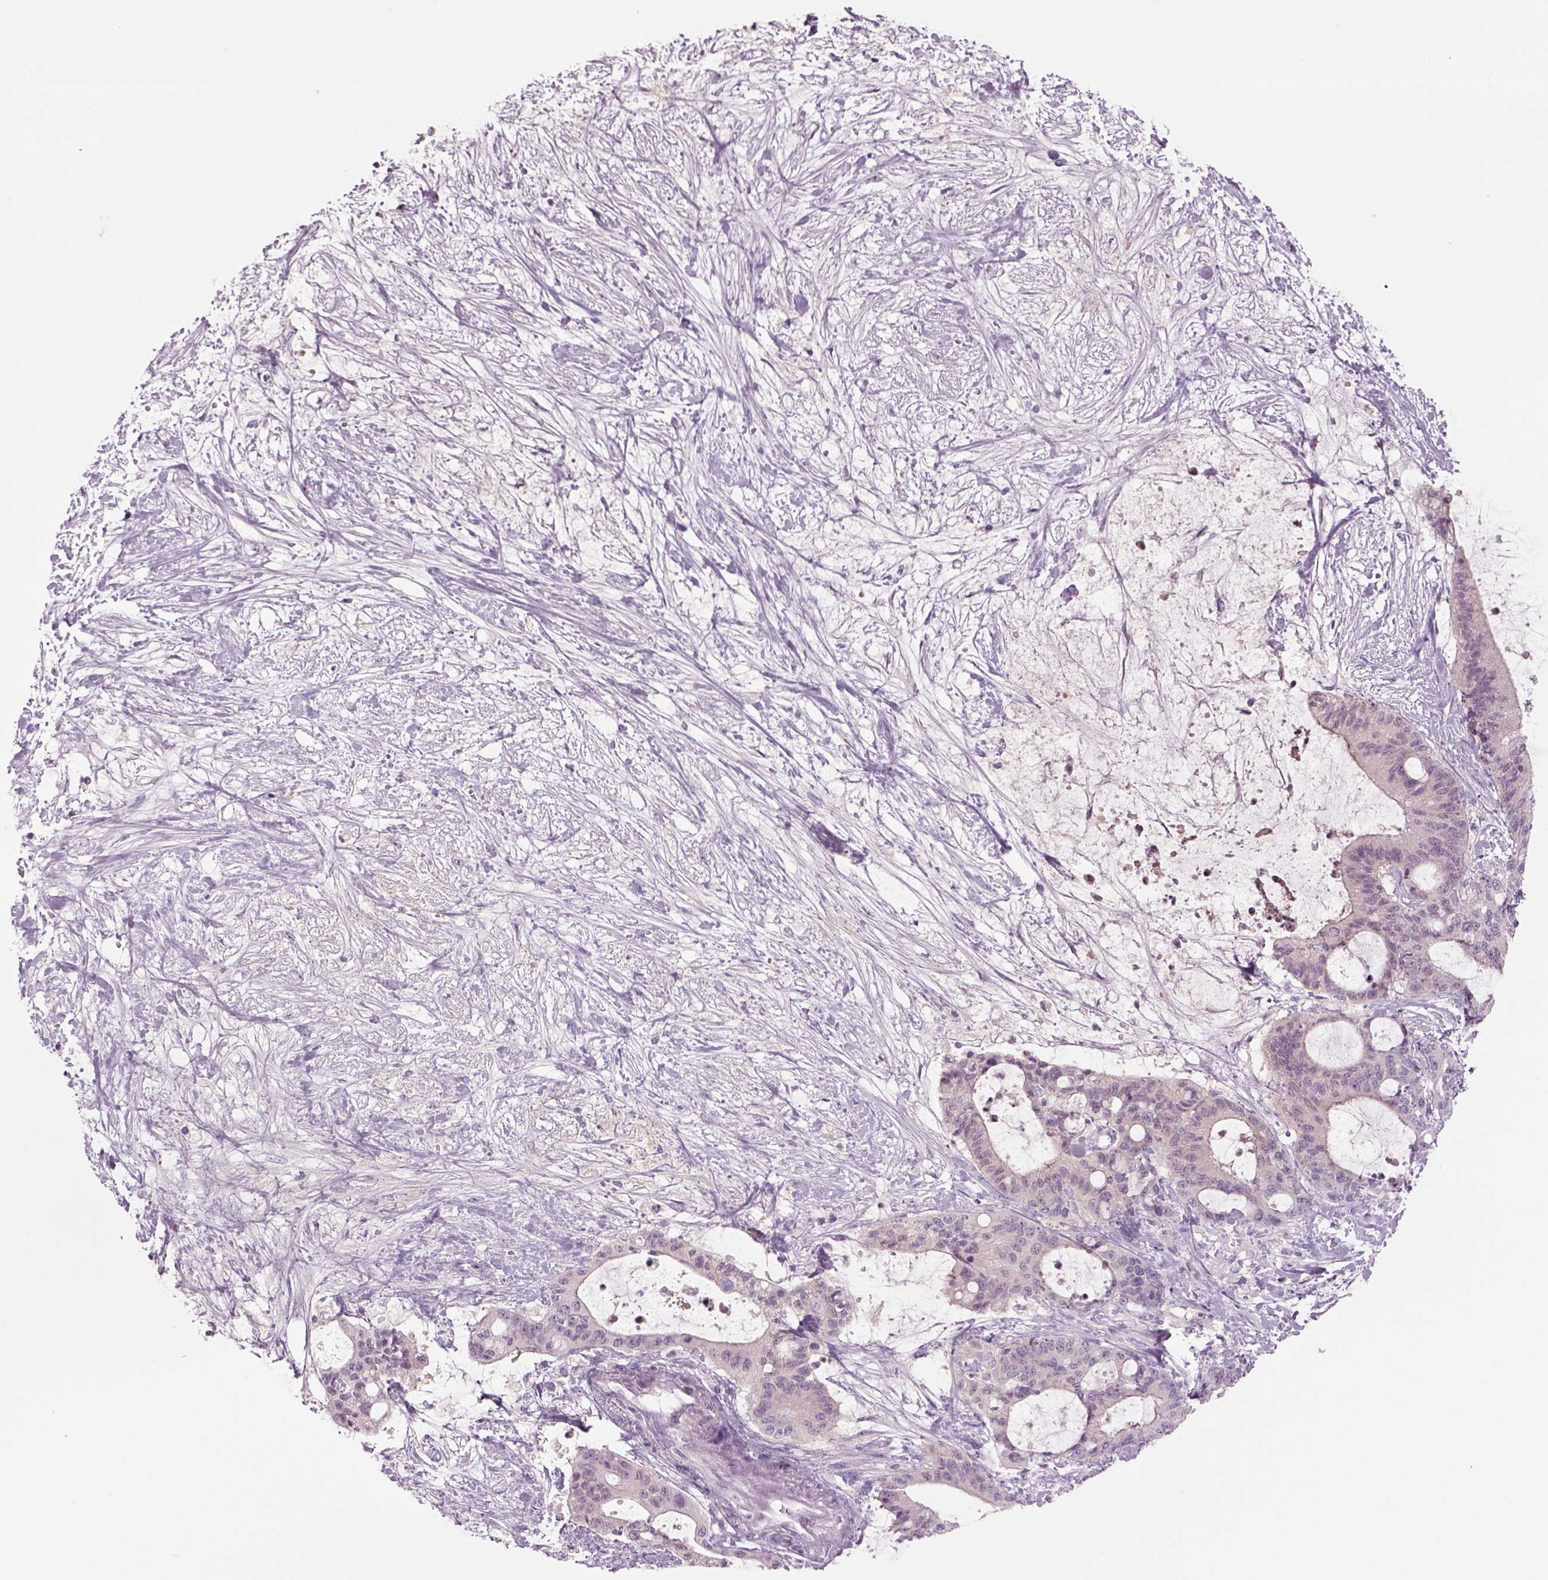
{"staining": {"intensity": "weak", "quantity": "<25%", "location": "cytoplasmic/membranous"}, "tissue": "liver cancer", "cell_type": "Tumor cells", "image_type": "cancer", "snomed": [{"axis": "morphology", "description": "Cholangiocarcinoma"}, {"axis": "topography", "description": "Liver"}], "caption": "Liver cancer was stained to show a protein in brown. There is no significant staining in tumor cells.", "gene": "MDH1B", "patient": {"sex": "female", "age": 73}}